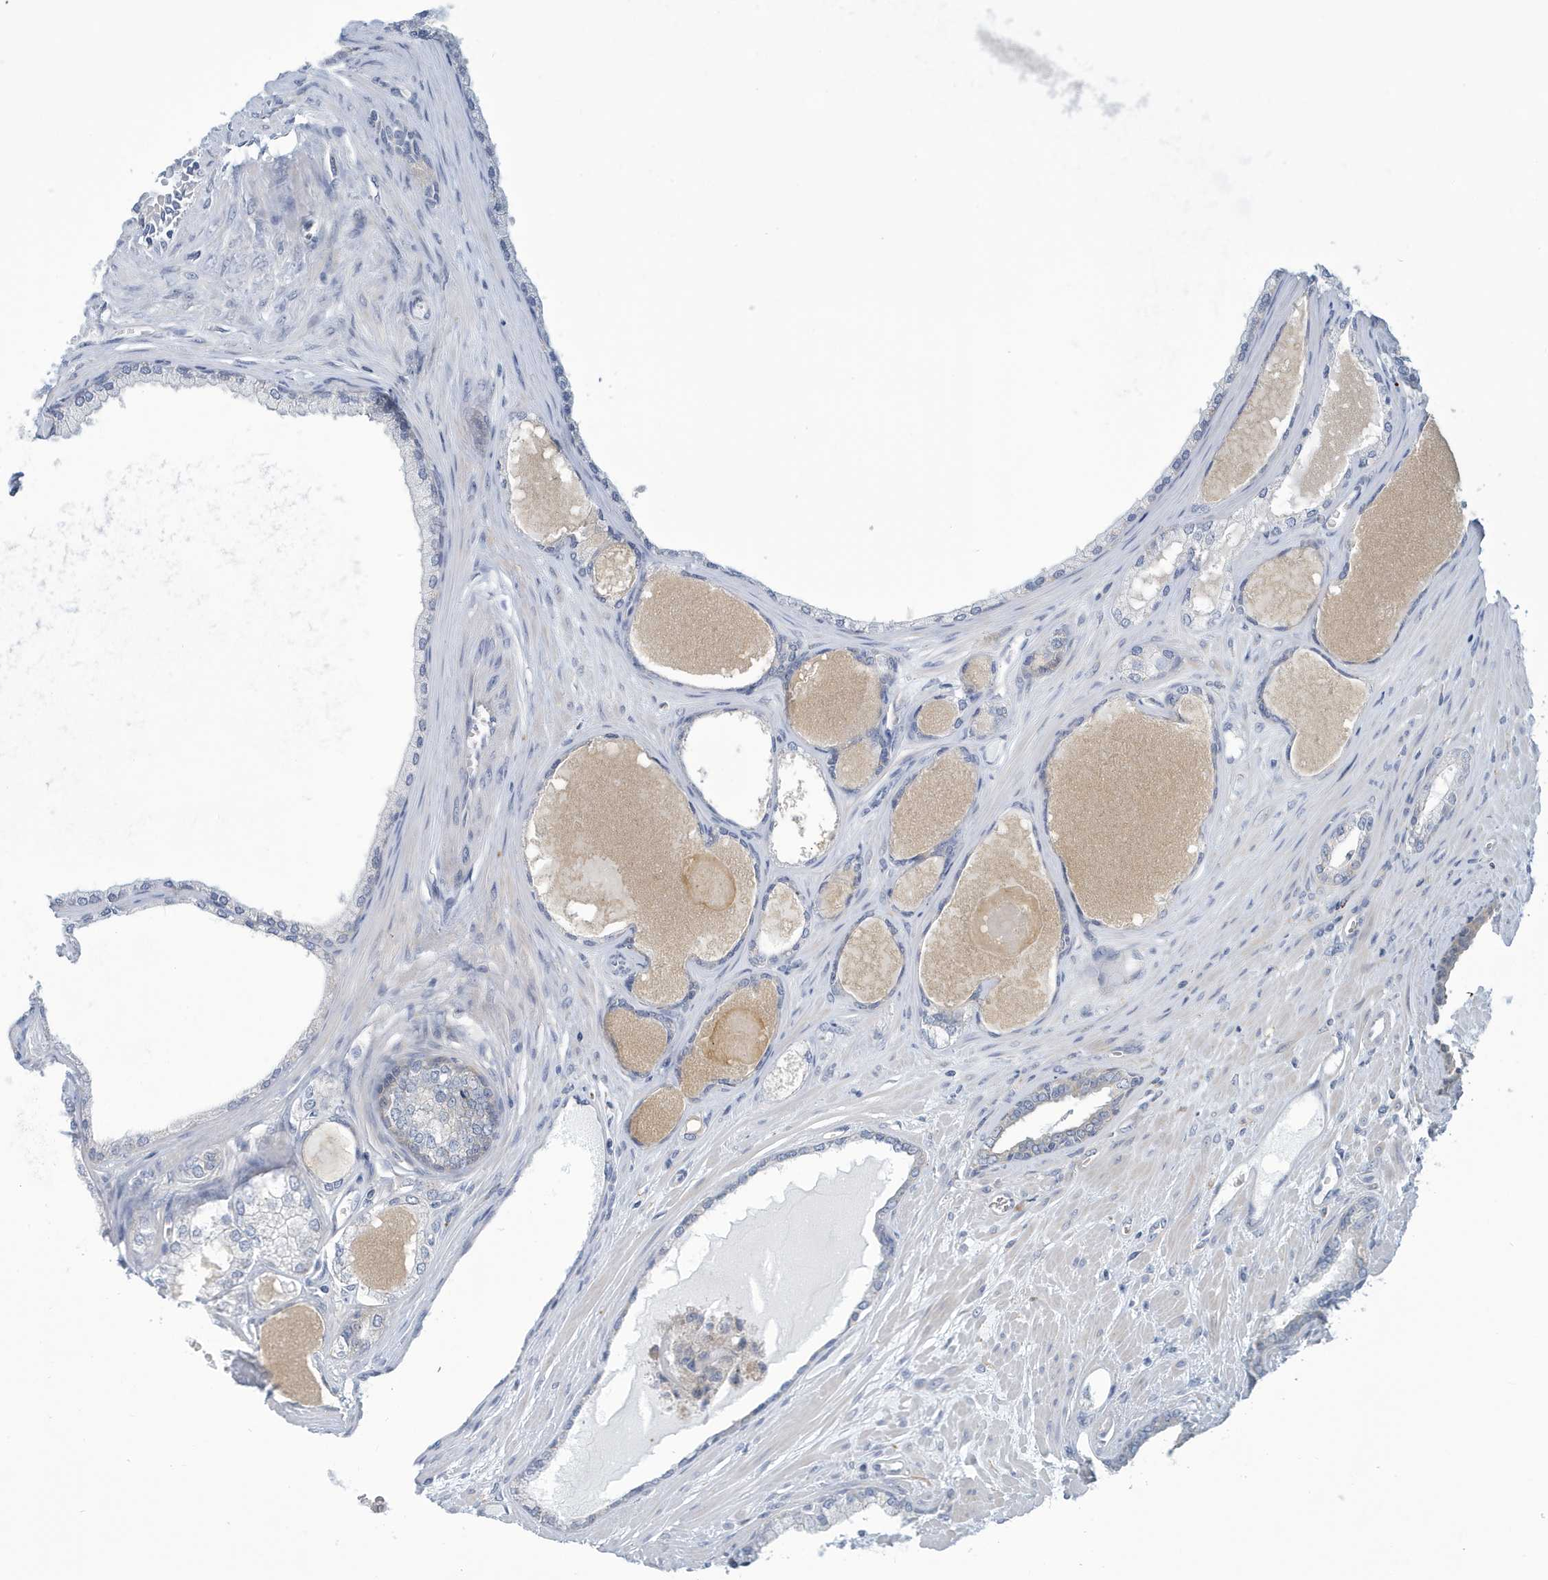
{"staining": {"intensity": "negative", "quantity": "none", "location": "none"}, "tissue": "prostate cancer", "cell_type": "Tumor cells", "image_type": "cancer", "snomed": [{"axis": "morphology", "description": "Adenocarcinoma, Low grade"}, {"axis": "topography", "description": "Prostate"}], "caption": "Immunohistochemistry (IHC) image of prostate low-grade adenocarcinoma stained for a protein (brown), which demonstrates no positivity in tumor cells.", "gene": "VTA1", "patient": {"sex": "male", "age": 70}}